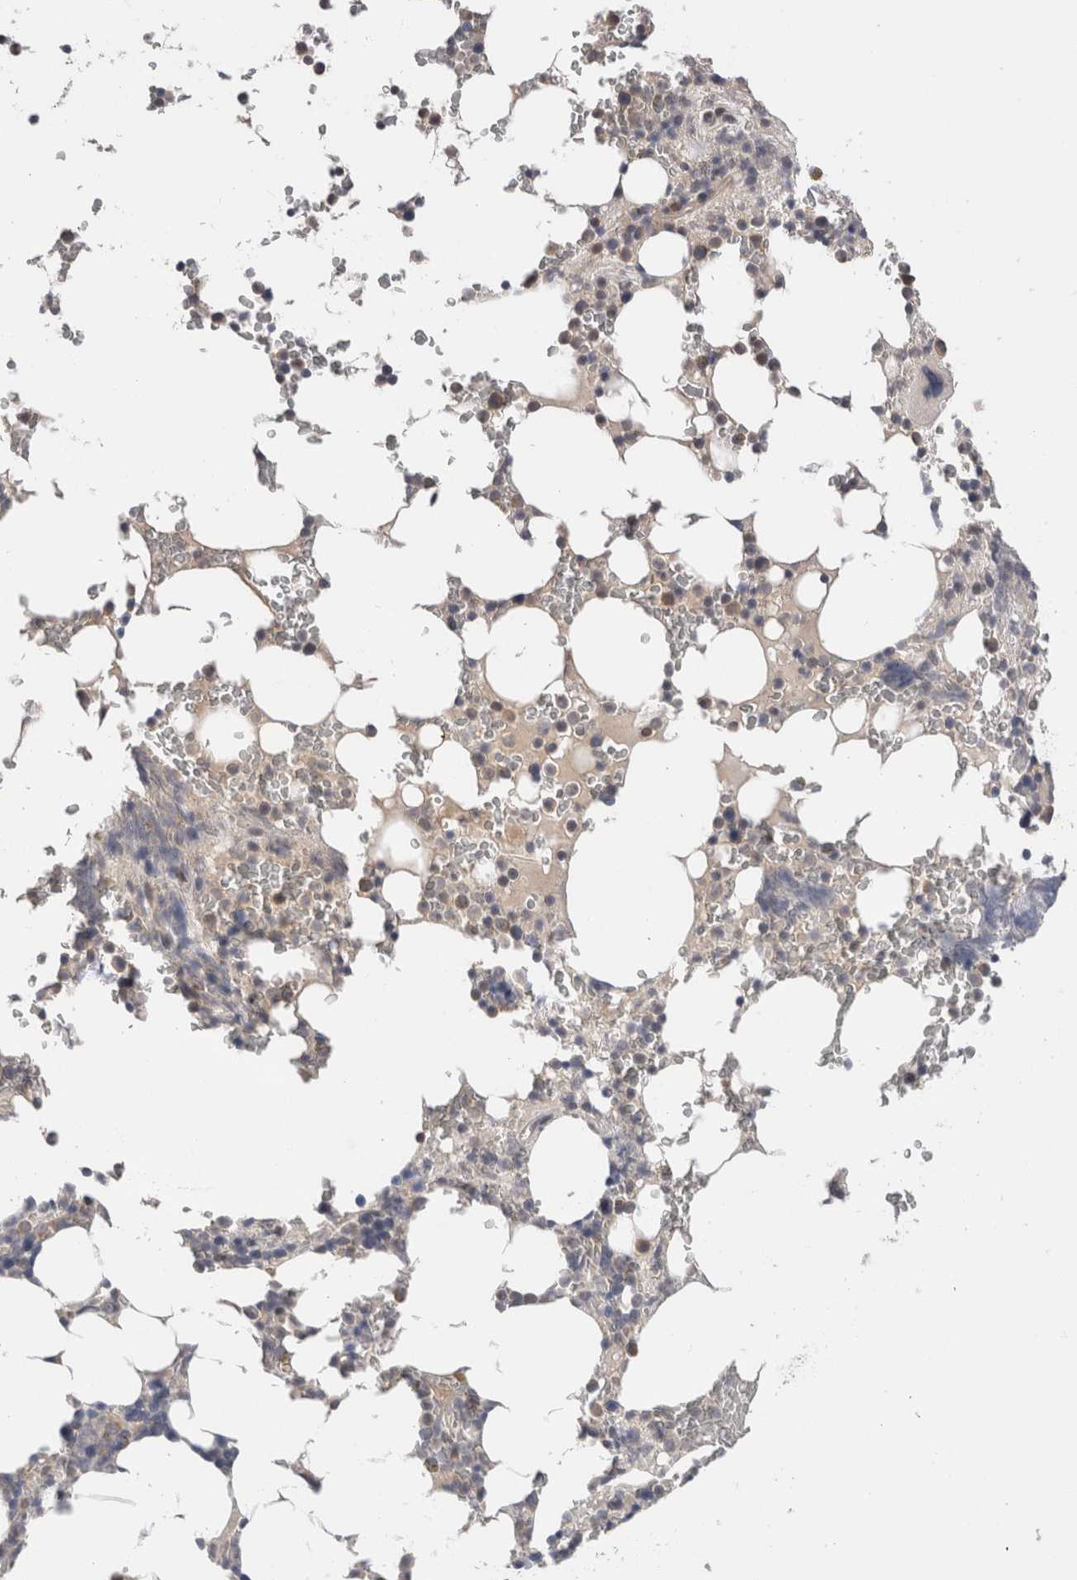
{"staining": {"intensity": "weak", "quantity": "<25%", "location": "cytoplasmic/membranous"}, "tissue": "bone marrow", "cell_type": "Hematopoietic cells", "image_type": "normal", "snomed": [{"axis": "morphology", "description": "Normal tissue, NOS"}, {"axis": "topography", "description": "Bone marrow"}], "caption": "High power microscopy image of an IHC photomicrograph of normal bone marrow, revealing no significant expression in hematopoietic cells.", "gene": "CRYBG1", "patient": {"sex": "male", "age": 58}}